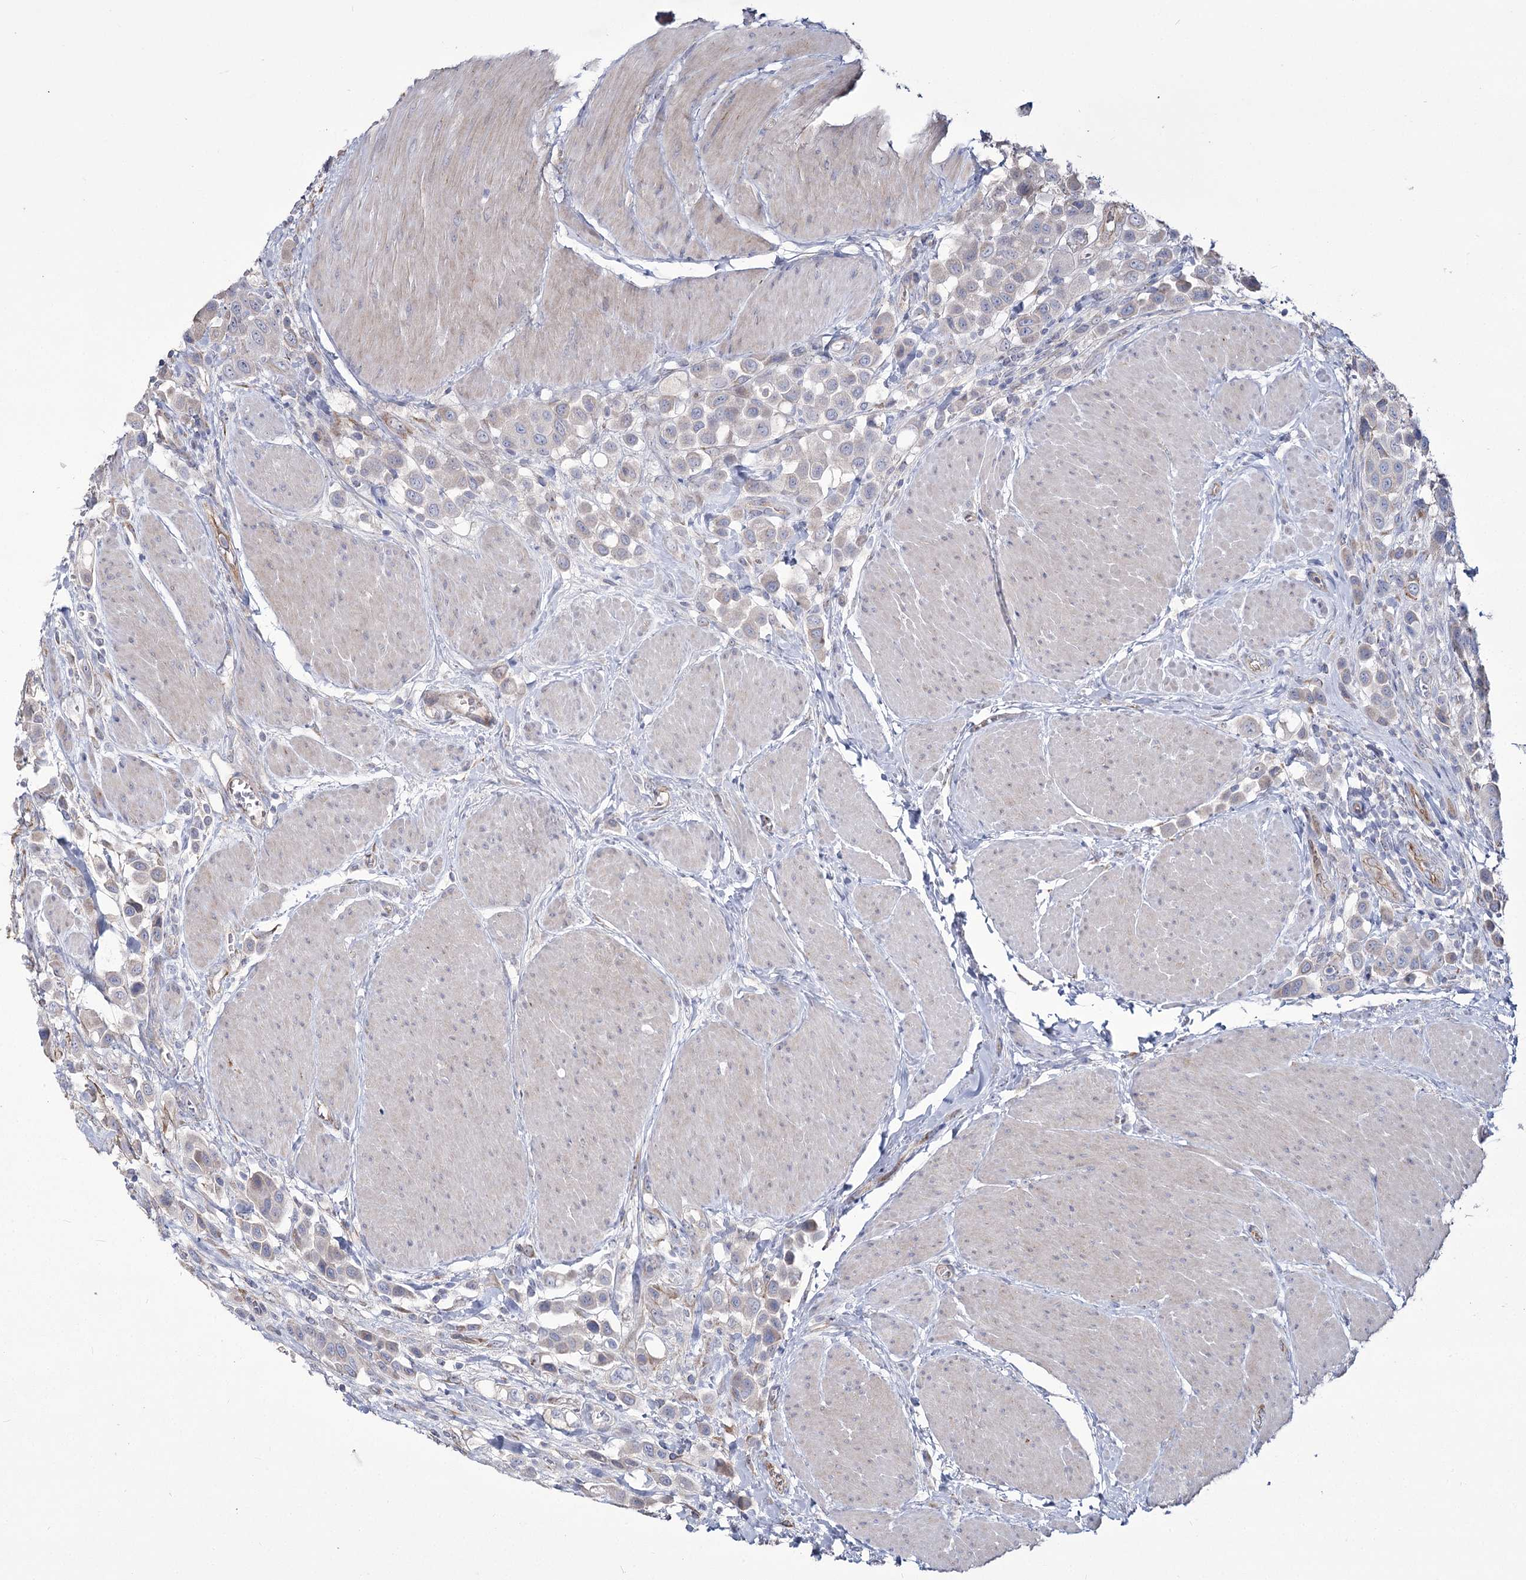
{"staining": {"intensity": "negative", "quantity": "none", "location": "none"}, "tissue": "urothelial cancer", "cell_type": "Tumor cells", "image_type": "cancer", "snomed": [{"axis": "morphology", "description": "Urothelial carcinoma, High grade"}, {"axis": "topography", "description": "Urinary bladder"}], "caption": "This is a micrograph of IHC staining of urothelial cancer, which shows no expression in tumor cells.", "gene": "ME3", "patient": {"sex": "male", "age": 50}}